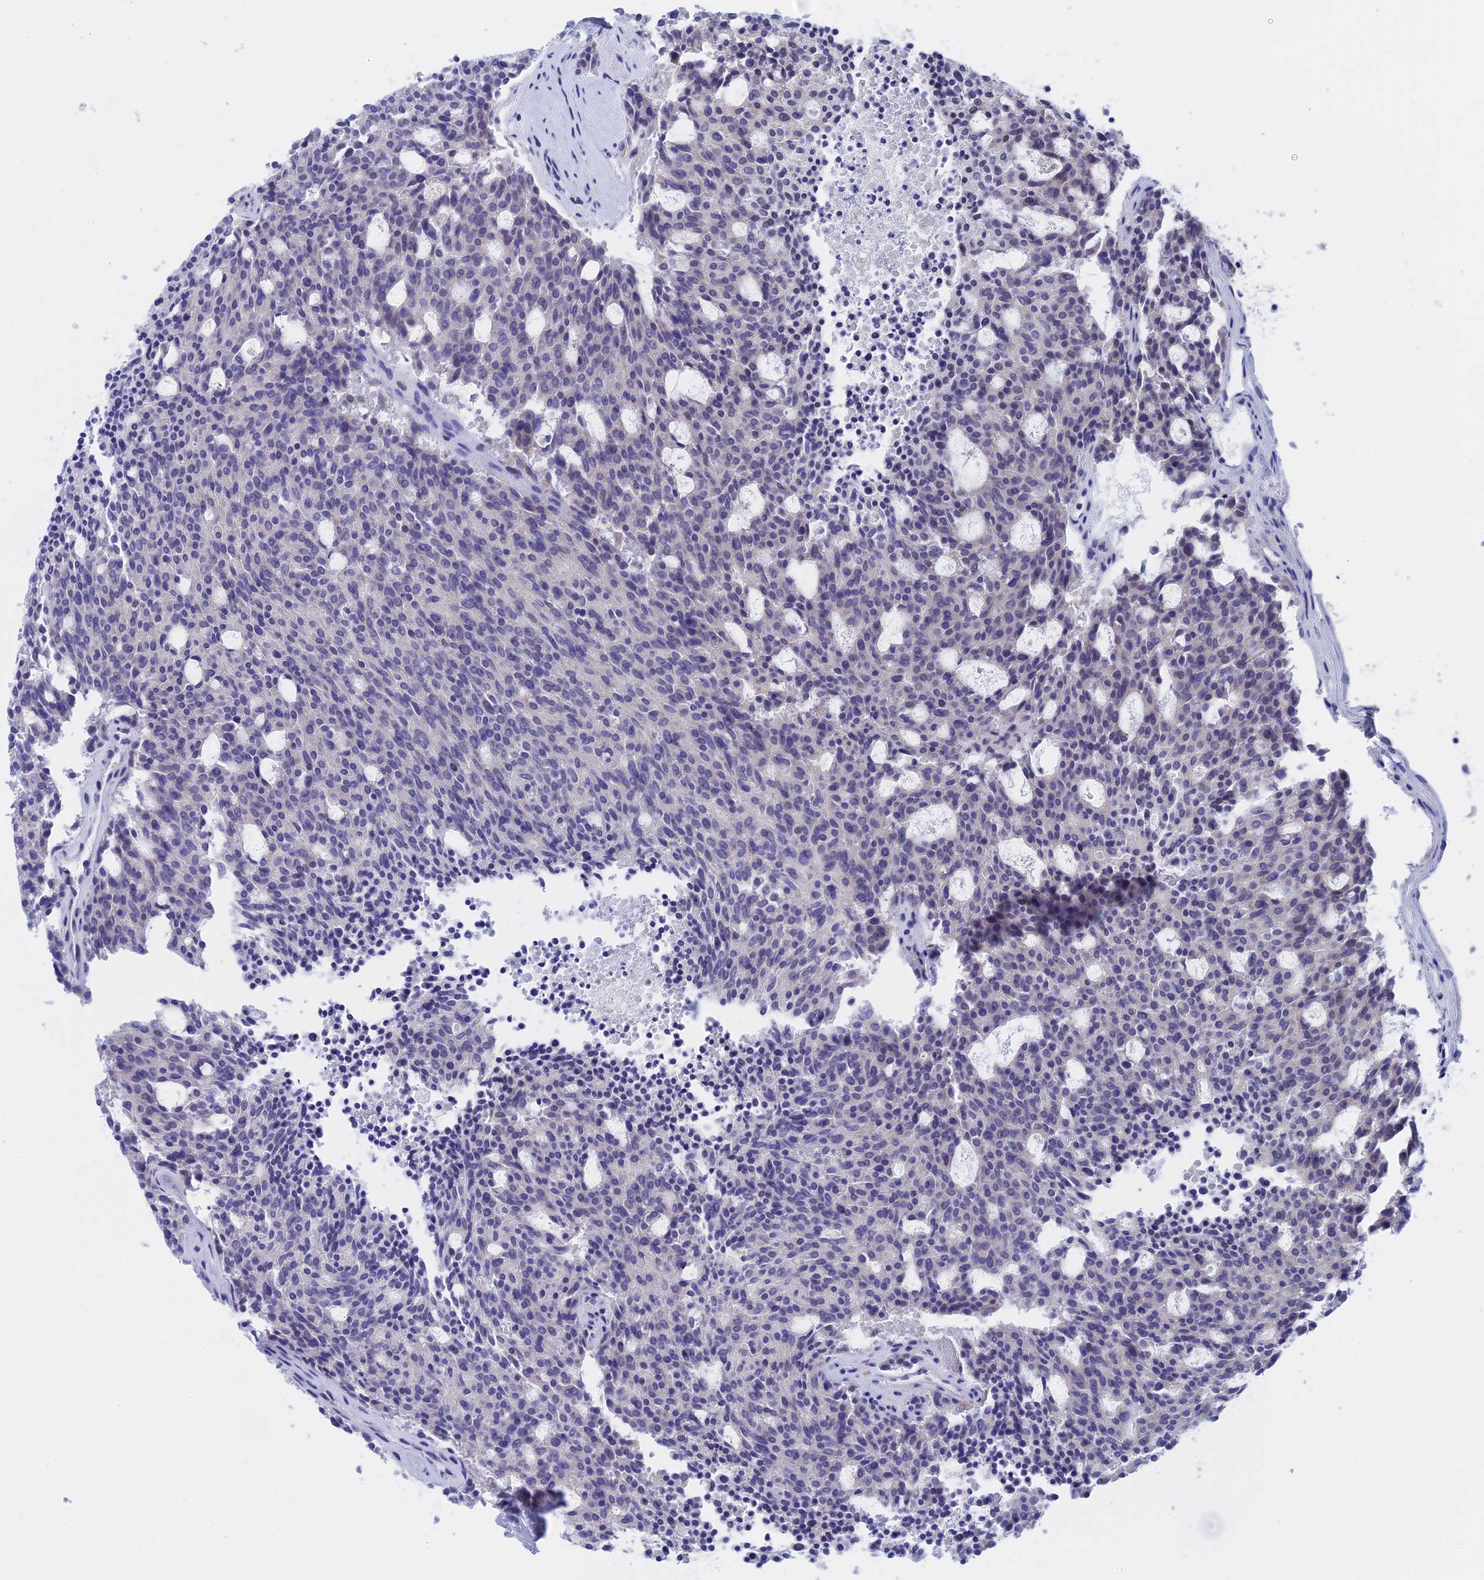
{"staining": {"intensity": "negative", "quantity": "none", "location": "none"}, "tissue": "carcinoid", "cell_type": "Tumor cells", "image_type": "cancer", "snomed": [{"axis": "morphology", "description": "Carcinoid, malignant, NOS"}, {"axis": "topography", "description": "Pancreas"}], "caption": "This is an IHC image of carcinoid. There is no expression in tumor cells.", "gene": "WDR83", "patient": {"sex": "female", "age": 54}}